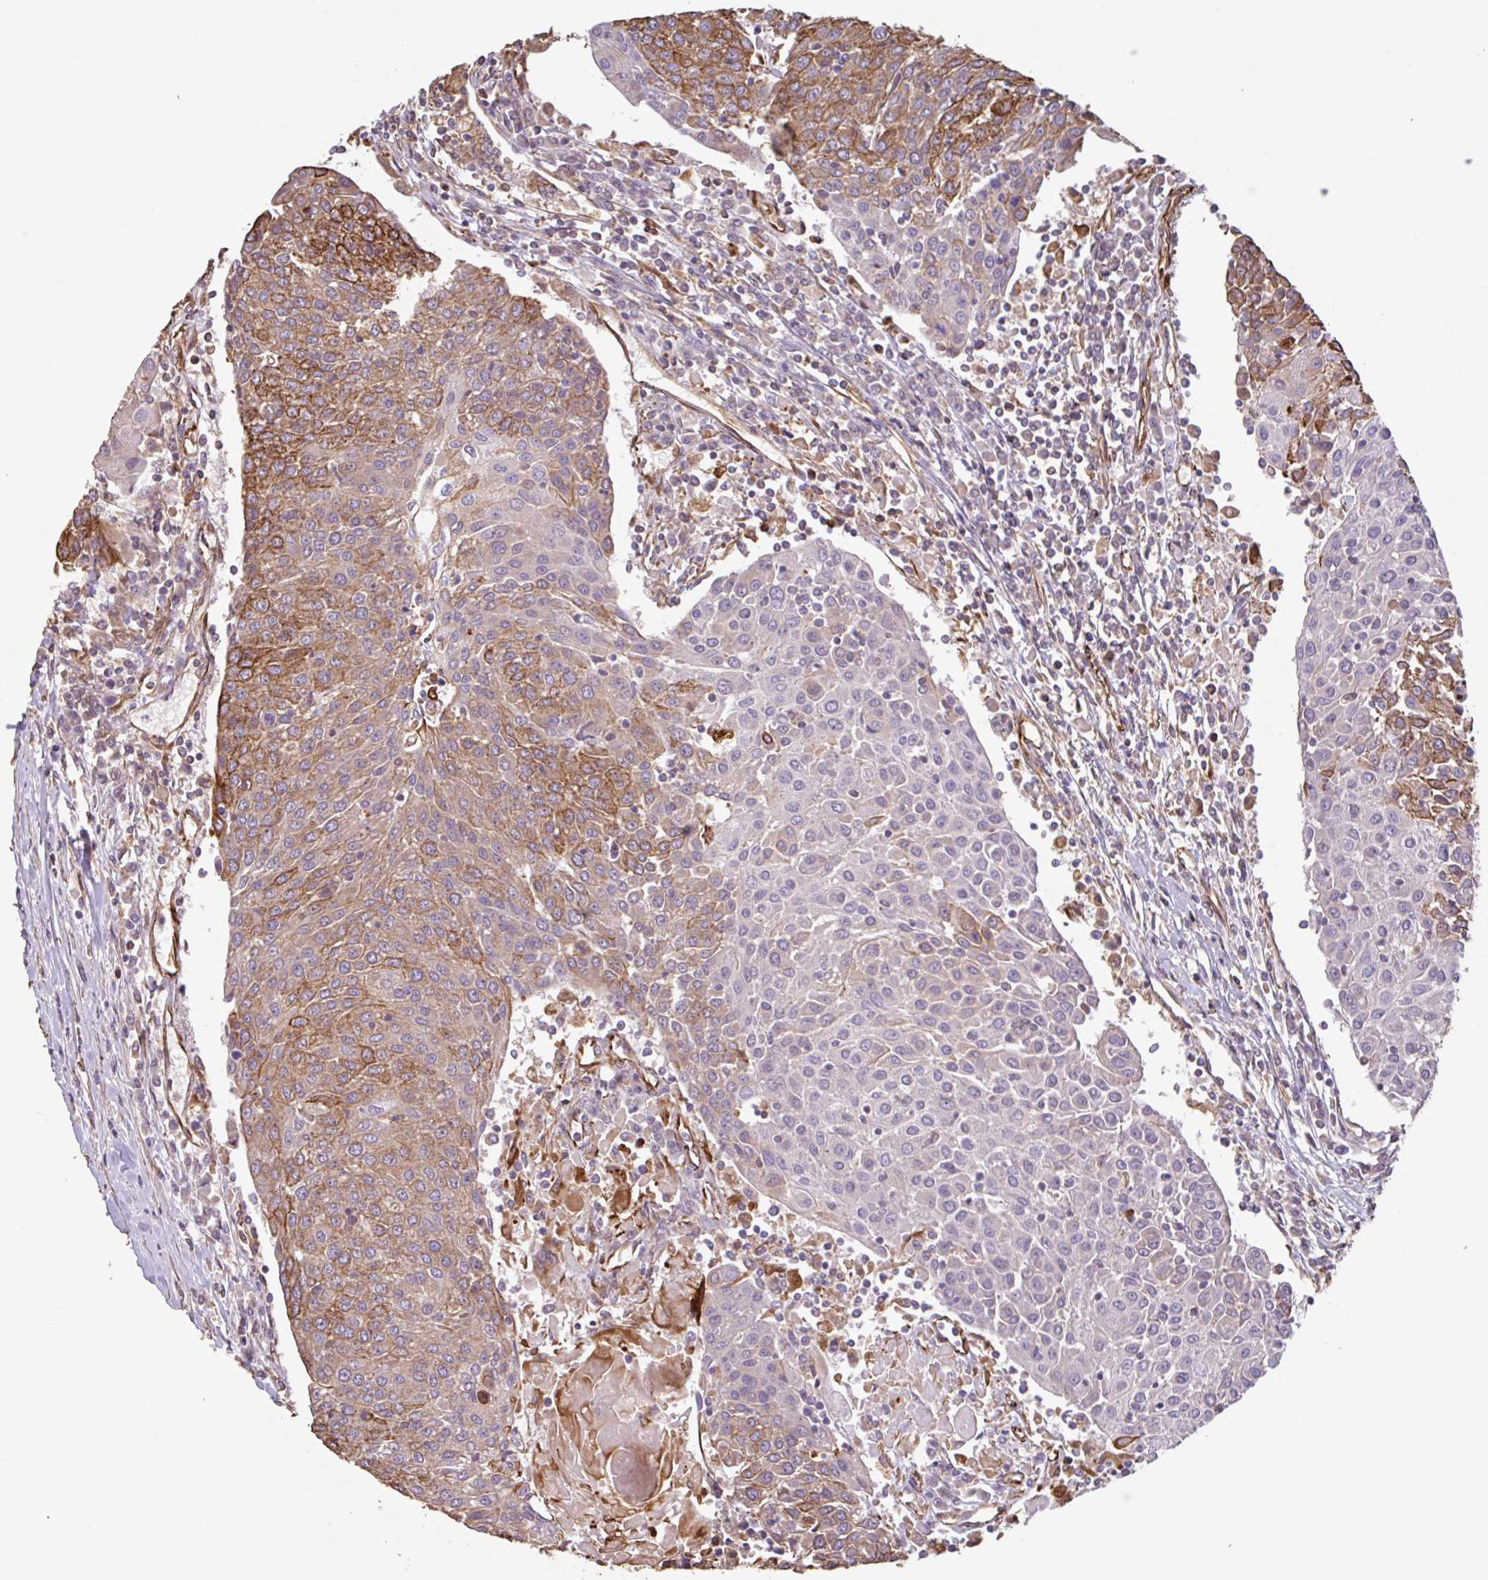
{"staining": {"intensity": "moderate", "quantity": "25%-75%", "location": "cytoplasmic/membranous"}, "tissue": "urothelial cancer", "cell_type": "Tumor cells", "image_type": "cancer", "snomed": [{"axis": "morphology", "description": "Urothelial carcinoma, High grade"}, {"axis": "topography", "description": "Urinary bladder"}], "caption": "Tumor cells display medium levels of moderate cytoplasmic/membranous staining in about 25%-75% of cells in urothelial cancer.", "gene": "ZNF790", "patient": {"sex": "female", "age": 85}}